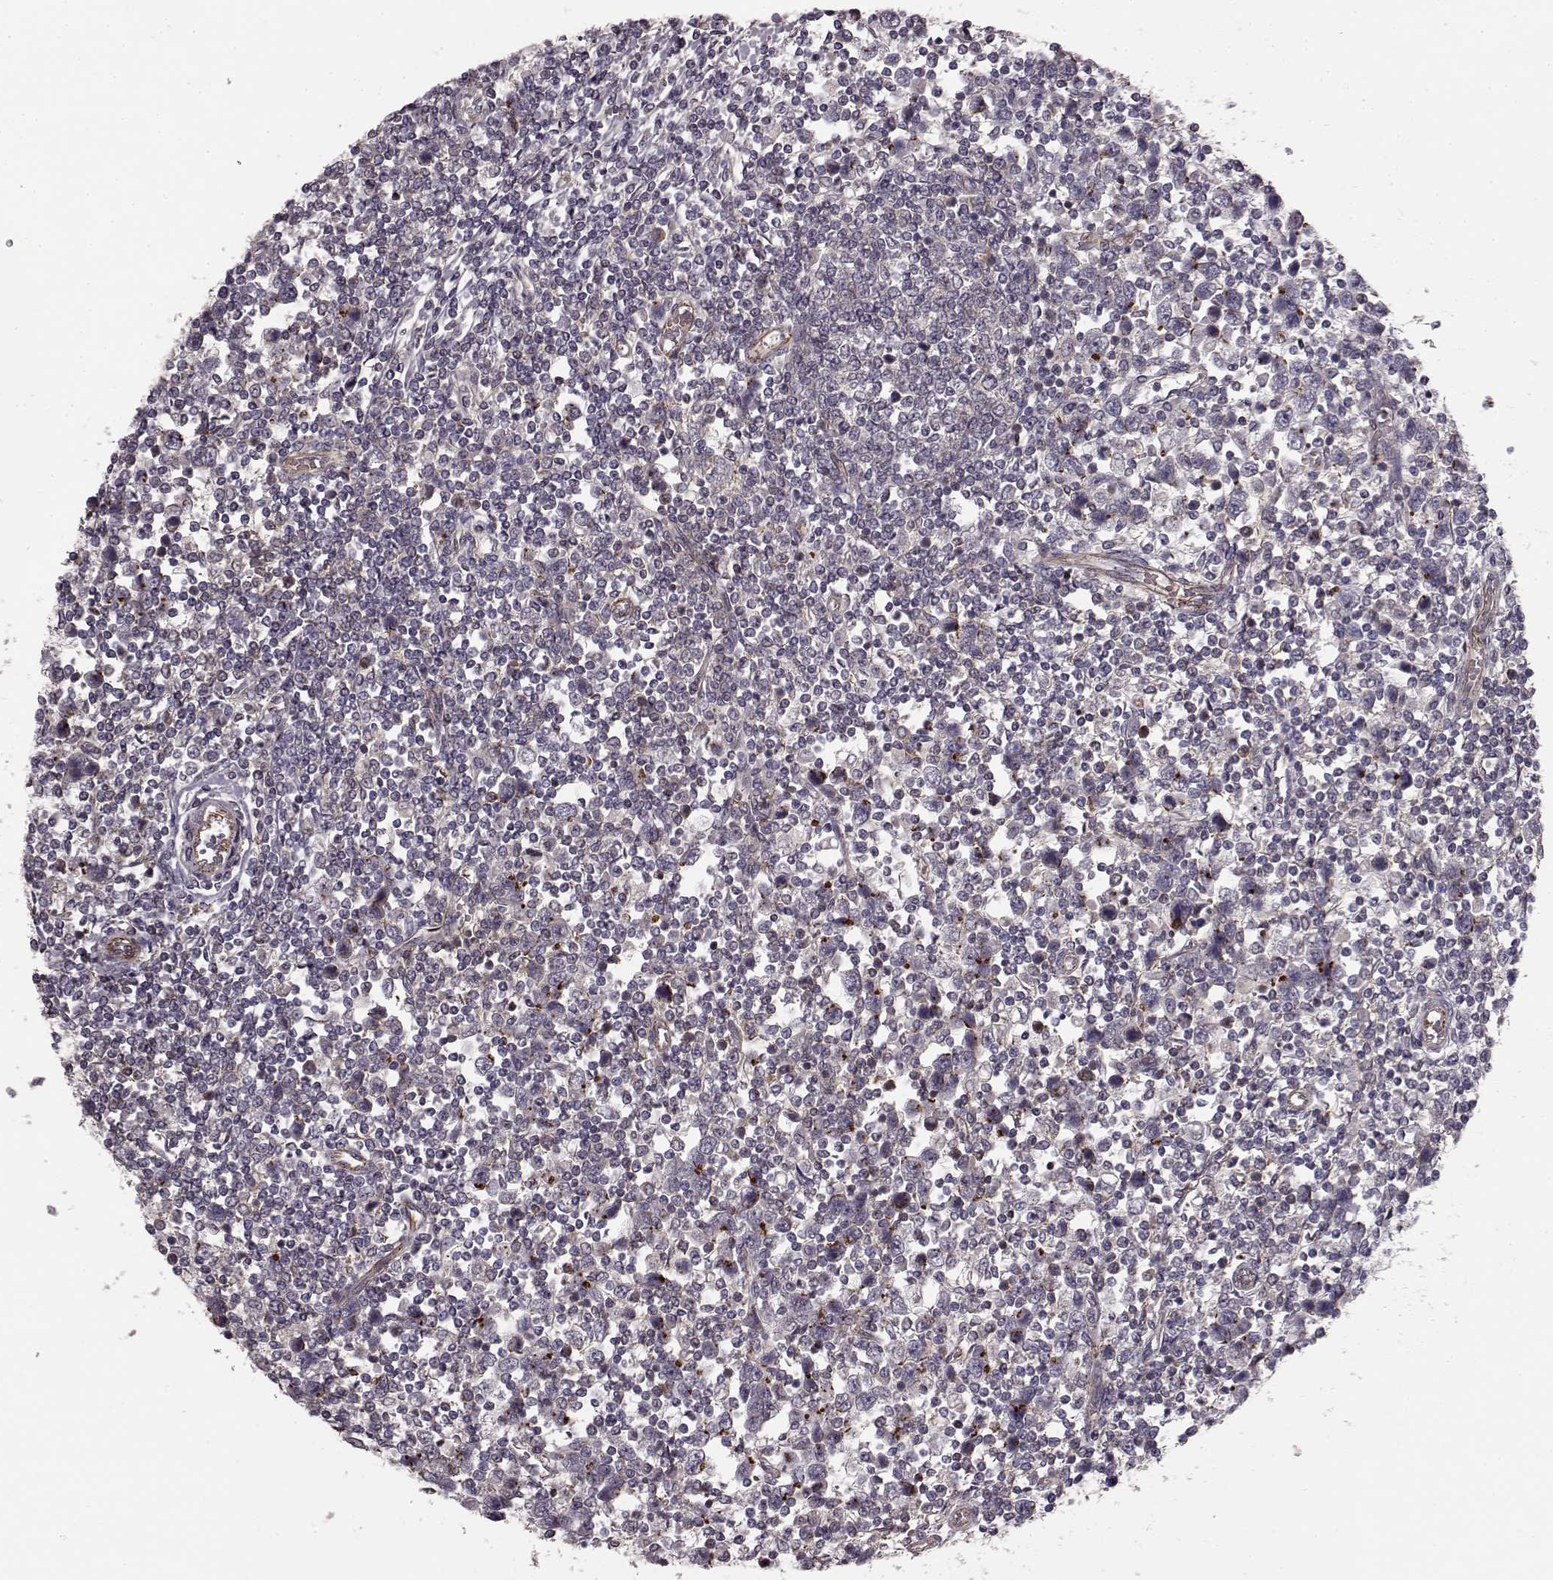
{"staining": {"intensity": "negative", "quantity": "none", "location": "none"}, "tissue": "testis cancer", "cell_type": "Tumor cells", "image_type": "cancer", "snomed": [{"axis": "morphology", "description": "Normal tissue, NOS"}, {"axis": "morphology", "description": "Seminoma, NOS"}, {"axis": "topography", "description": "Testis"}, {"axis": "topography", "description": "Epididymis"}], "caption": "Micrograph shows no protein expression in tumor cells of testis cancer (seminoma) tissue.", "gene": "SLC22A18", "patient": {"sex": "male", "age": 34}}